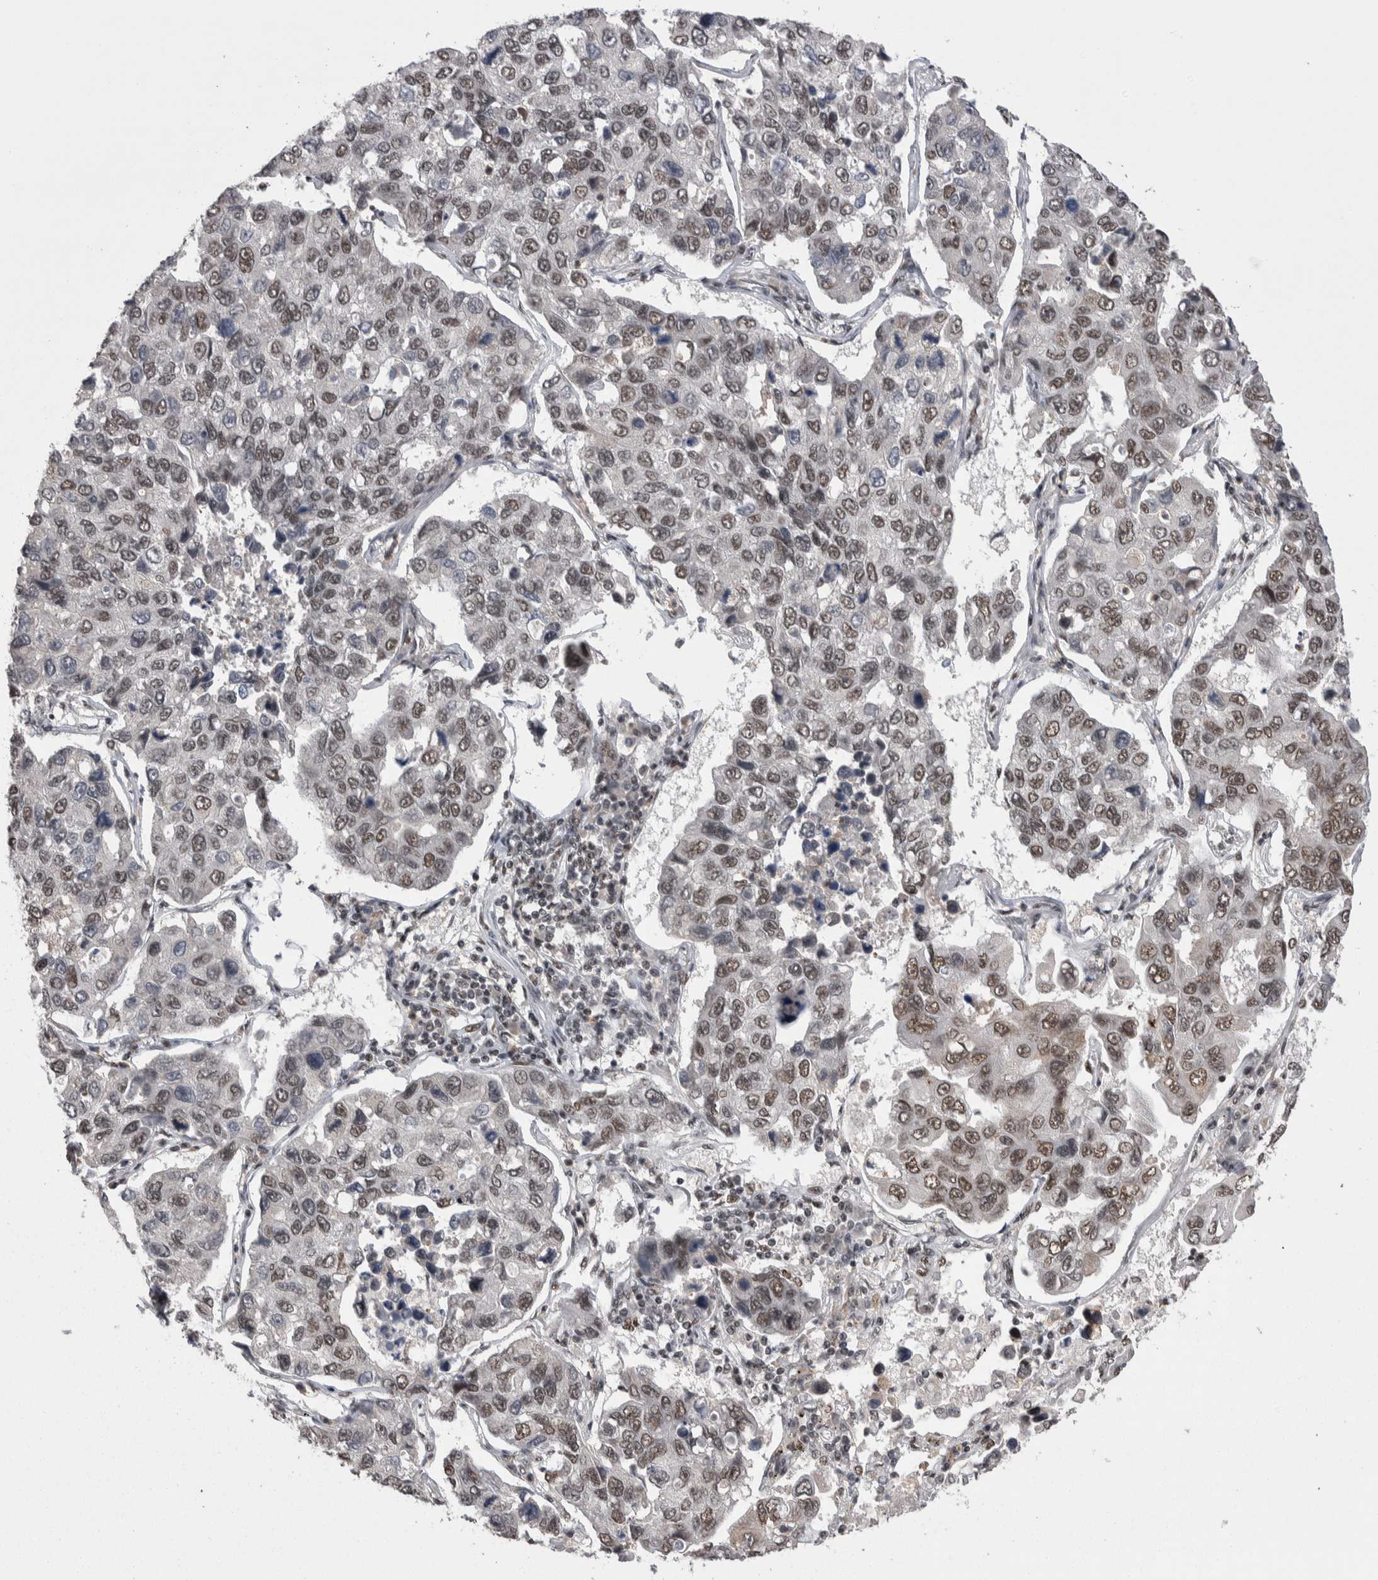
{"staining": {"intensity": "moderate", "quantity": ">75%", "location": "nuclear"}, "tissue": "lung cancer", "cell_type": "Tumor cells", "image_type": "cancer", "snomed": [{"axis": "morphology", "description": "Adenocarcinoma, NOS"}, {"axis": "topography", "description": "Lung"}], "caption": "Immunohistochemical staining of adenocarcinoma (lung) shows moderate nuclear protein positivity in approximately >75% of tumor cells. The protein is shown in brown color, while the nuclei are stained blue.", "gene": "DMTF1", "patient": {"sex": "male", "age": 64}}